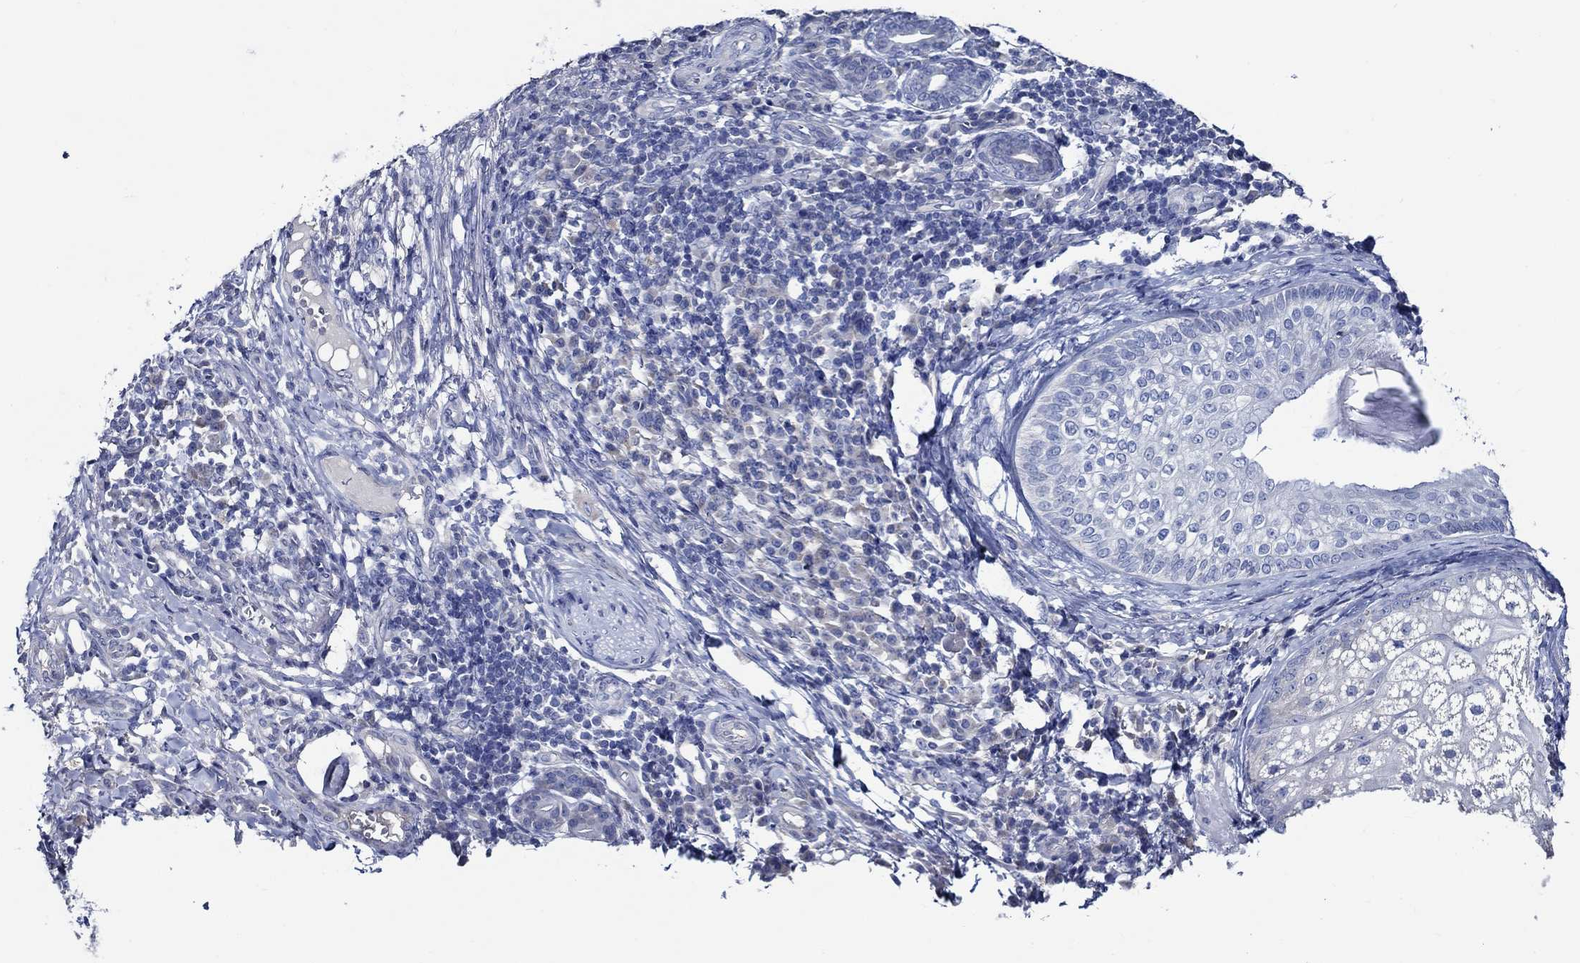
{"staining": {"intensity": "negative", "quantity": "none", "location": "none"}, "tissue": "skin cancer", "cell_type": "Tumor cells", "image_type": "cancer", "snomed": [{"axis": "morphology", "description": "Basal cell carcinoma"}, {"axis": "topography", "description": "Skin"}], "caption": "Immunohistochemistry of human skin cancer (basal cell carcinoma) displays no staining in tumor cells.", "gene": "SKOR1", "patient": {"sex": "female", "age": 69}}